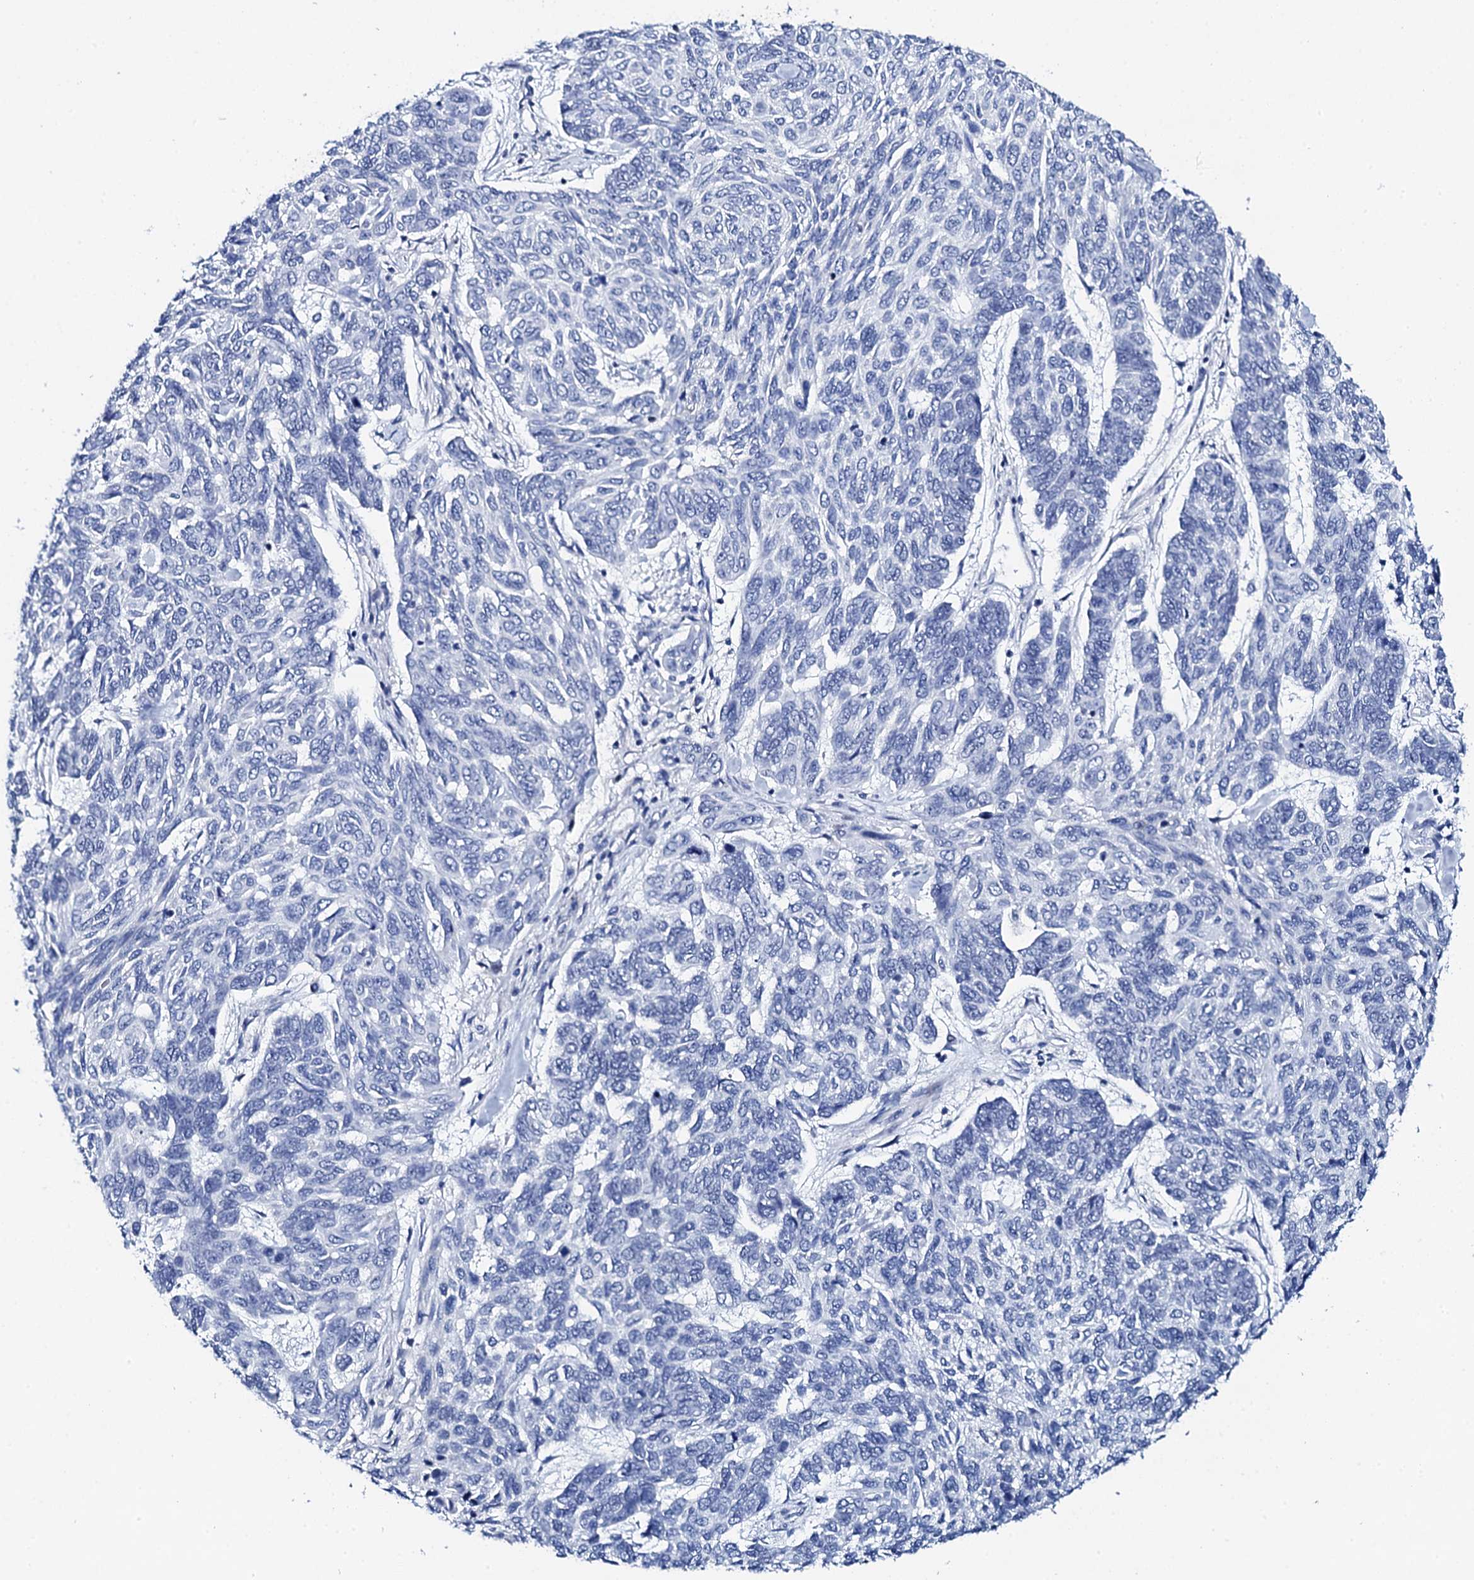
{"staining": {"intensity": "negative", "quantity": "none", "location": "none"}, "tissue": "skin cancer", "cell_type": "Tumor cells", "image_type": "cancer", "snomed": [{"axis": "morphology", "description": "Basal cell carcinoma"}, {"axis": "topography", "description": "Skin"}], "caption": "A histopathology image of human skin basal cell carcinoma is negative for staining in tumor cells. Nuclei are stained in blue.", "gene": "NUDT13", "patient": {"sex": "female", "age": 65}}